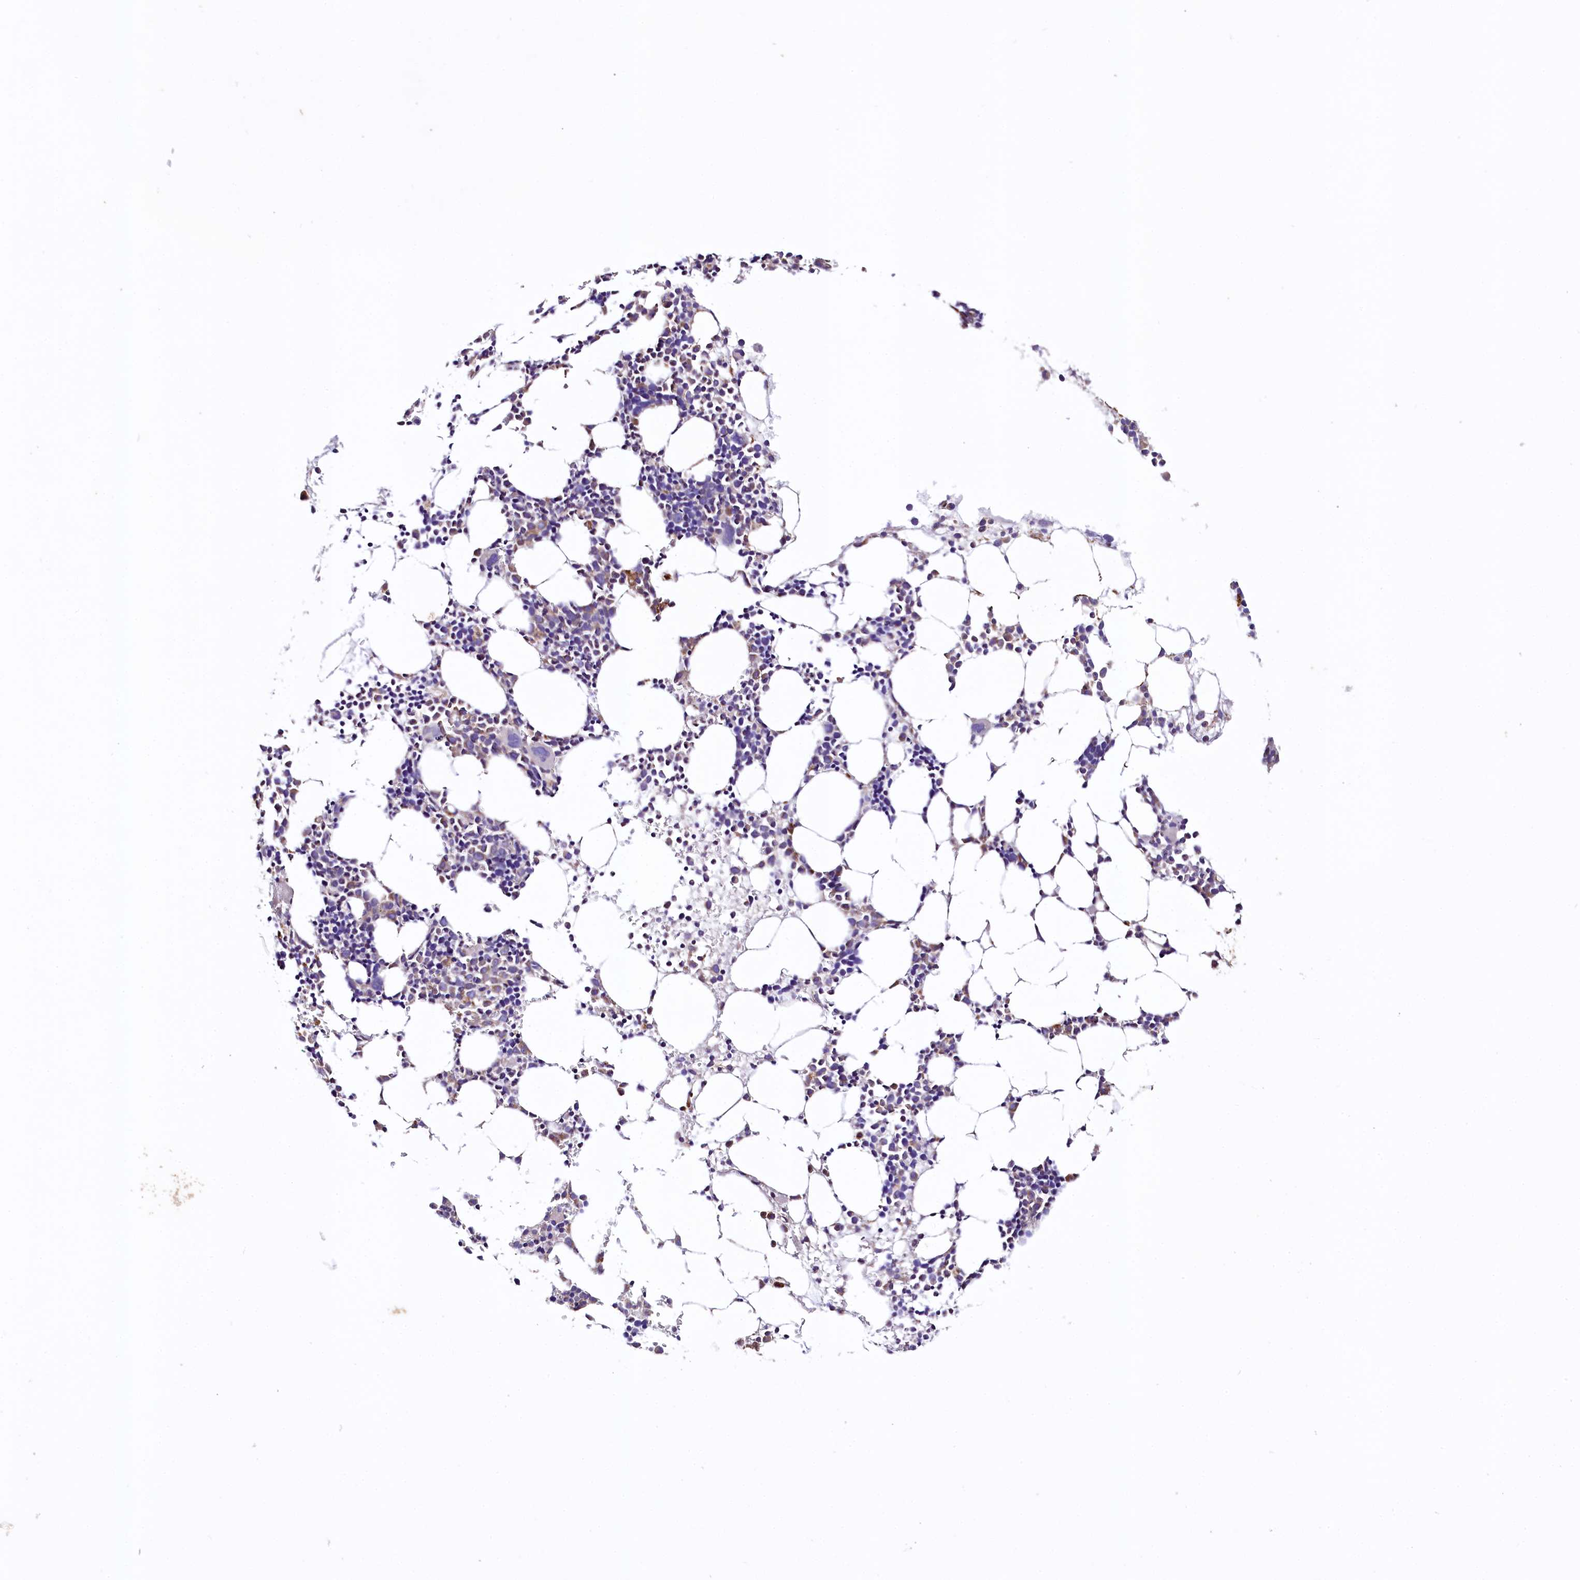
{"staining": {"intensity": "moderate", "quantity": "<25%", "location": "cytoplasmic/membranous"}, "tissue": "bone marrow", "cell_type": "Hematopoietic cells", "image_type": "normal", "snomed": [{"axis": "morphology", "description": "Normal tissue, NOS"}, {"axis": "topography", "description": "Bone marrow"}], "caption": "The image reveals immunohistochemical staining of normal bone marrow. There is moderate cytoplasmic/membranous expression is seen in about <25% of hematopoietic cells. The protein of interest is shown in brown color, while the nuclei are stained blue.", "gene": "ZNF45", "patient": {"sex": "female", "age": 89}}